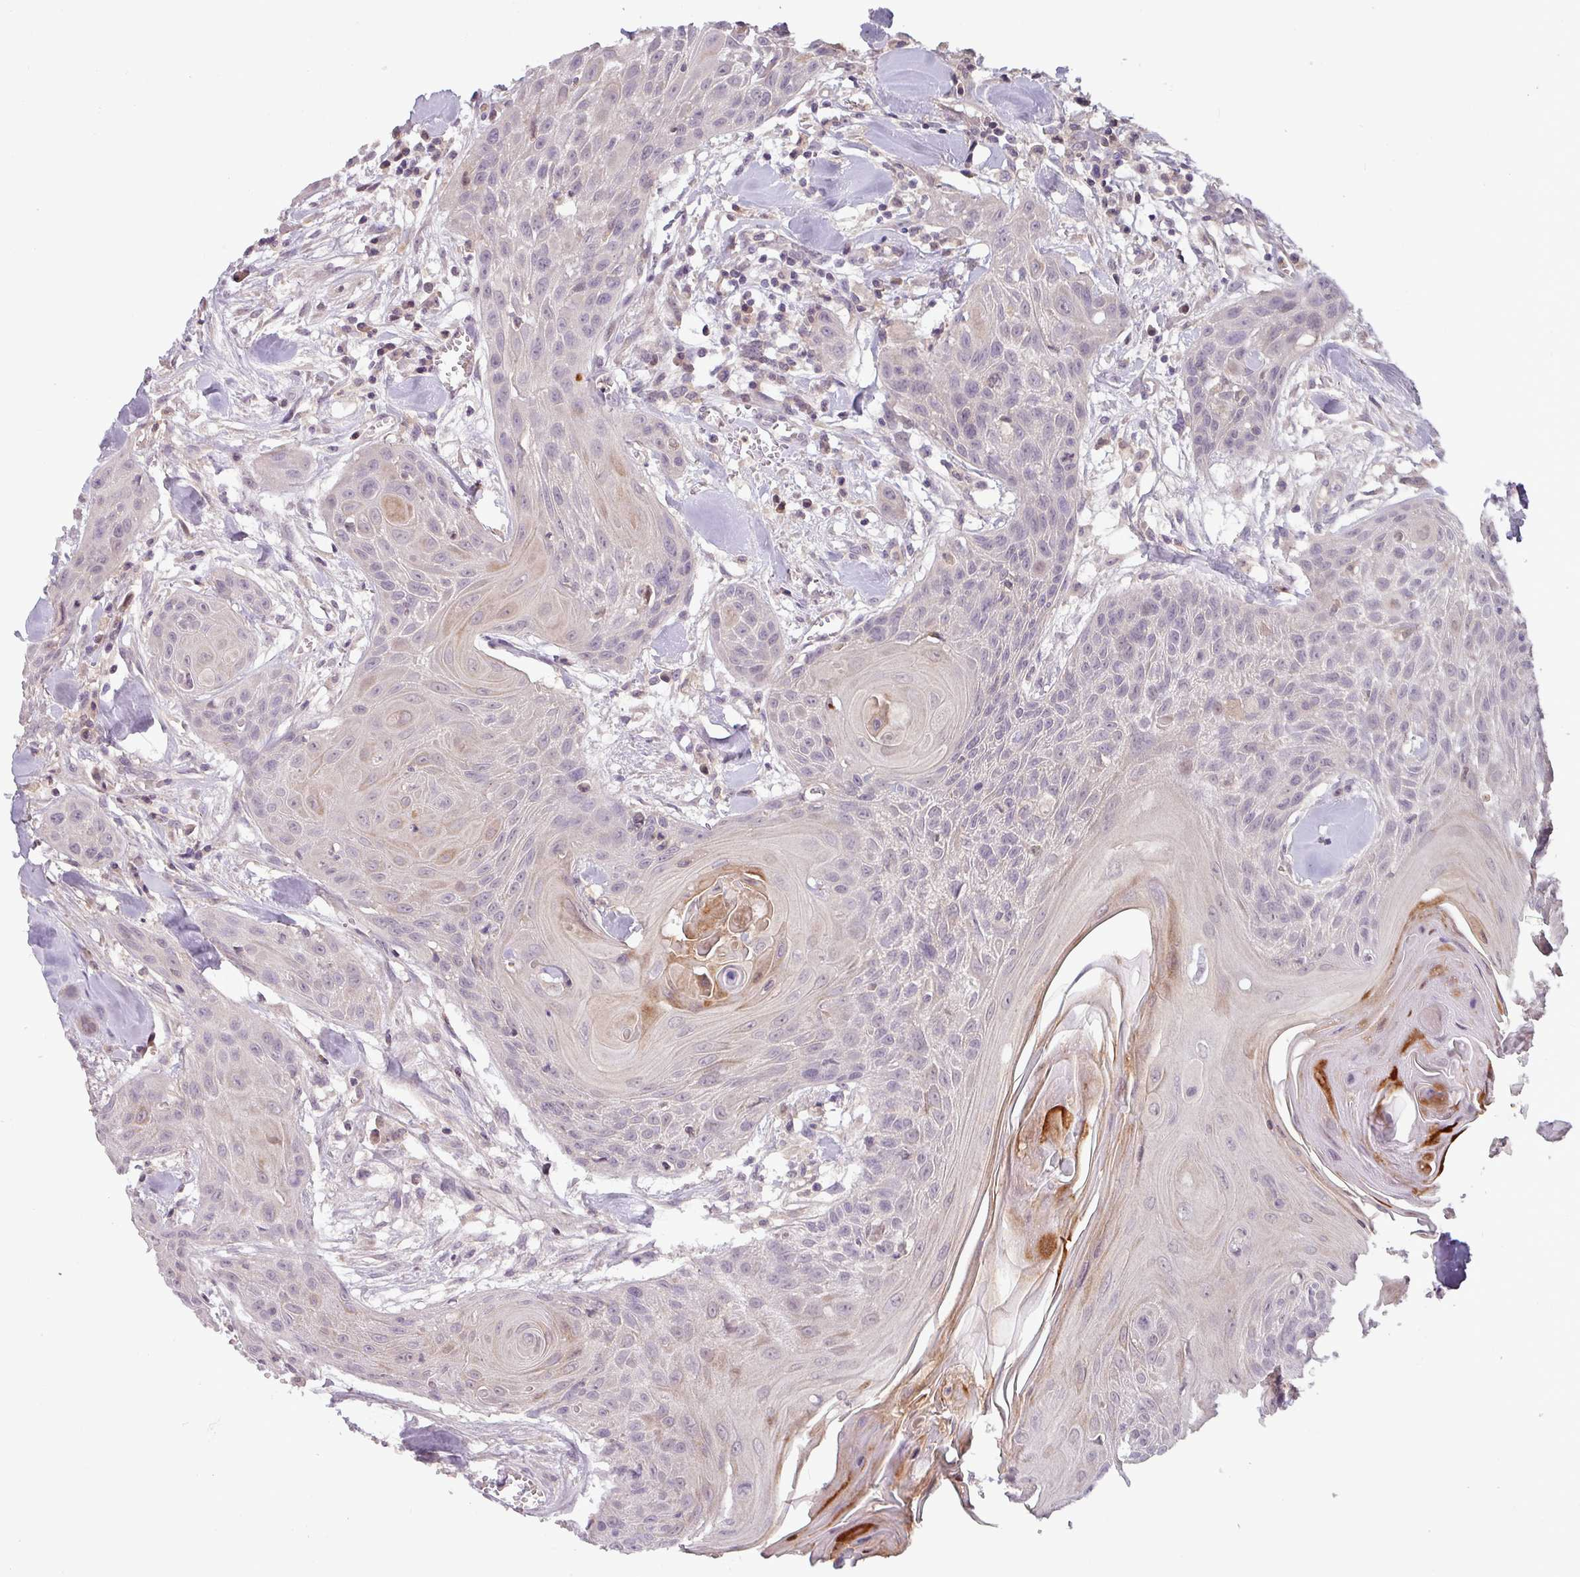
{"staining": {"intensity": "negative", "quantity": "none", "location": "none"}, "tissue": "head and neck cancer", "cell_type": "Tumor cells", "image_type": "cancer", "snomed": [{"axis": "morphology", "description": "Squamous cell carcinoma, NOS"}, {"axis": "topography", "description": "Lymph node"}, {"axis": "topography", "description": "Salivary gland"}, {"axis": "topography", "description": "Head-Neck"}], "caption": "DAB immunohistochemical staining of head and neck cancer exhibits no significant staining in tumor cells.", "gene": "SLC5A10", "patient": {"sex": "female", "age": 74}}